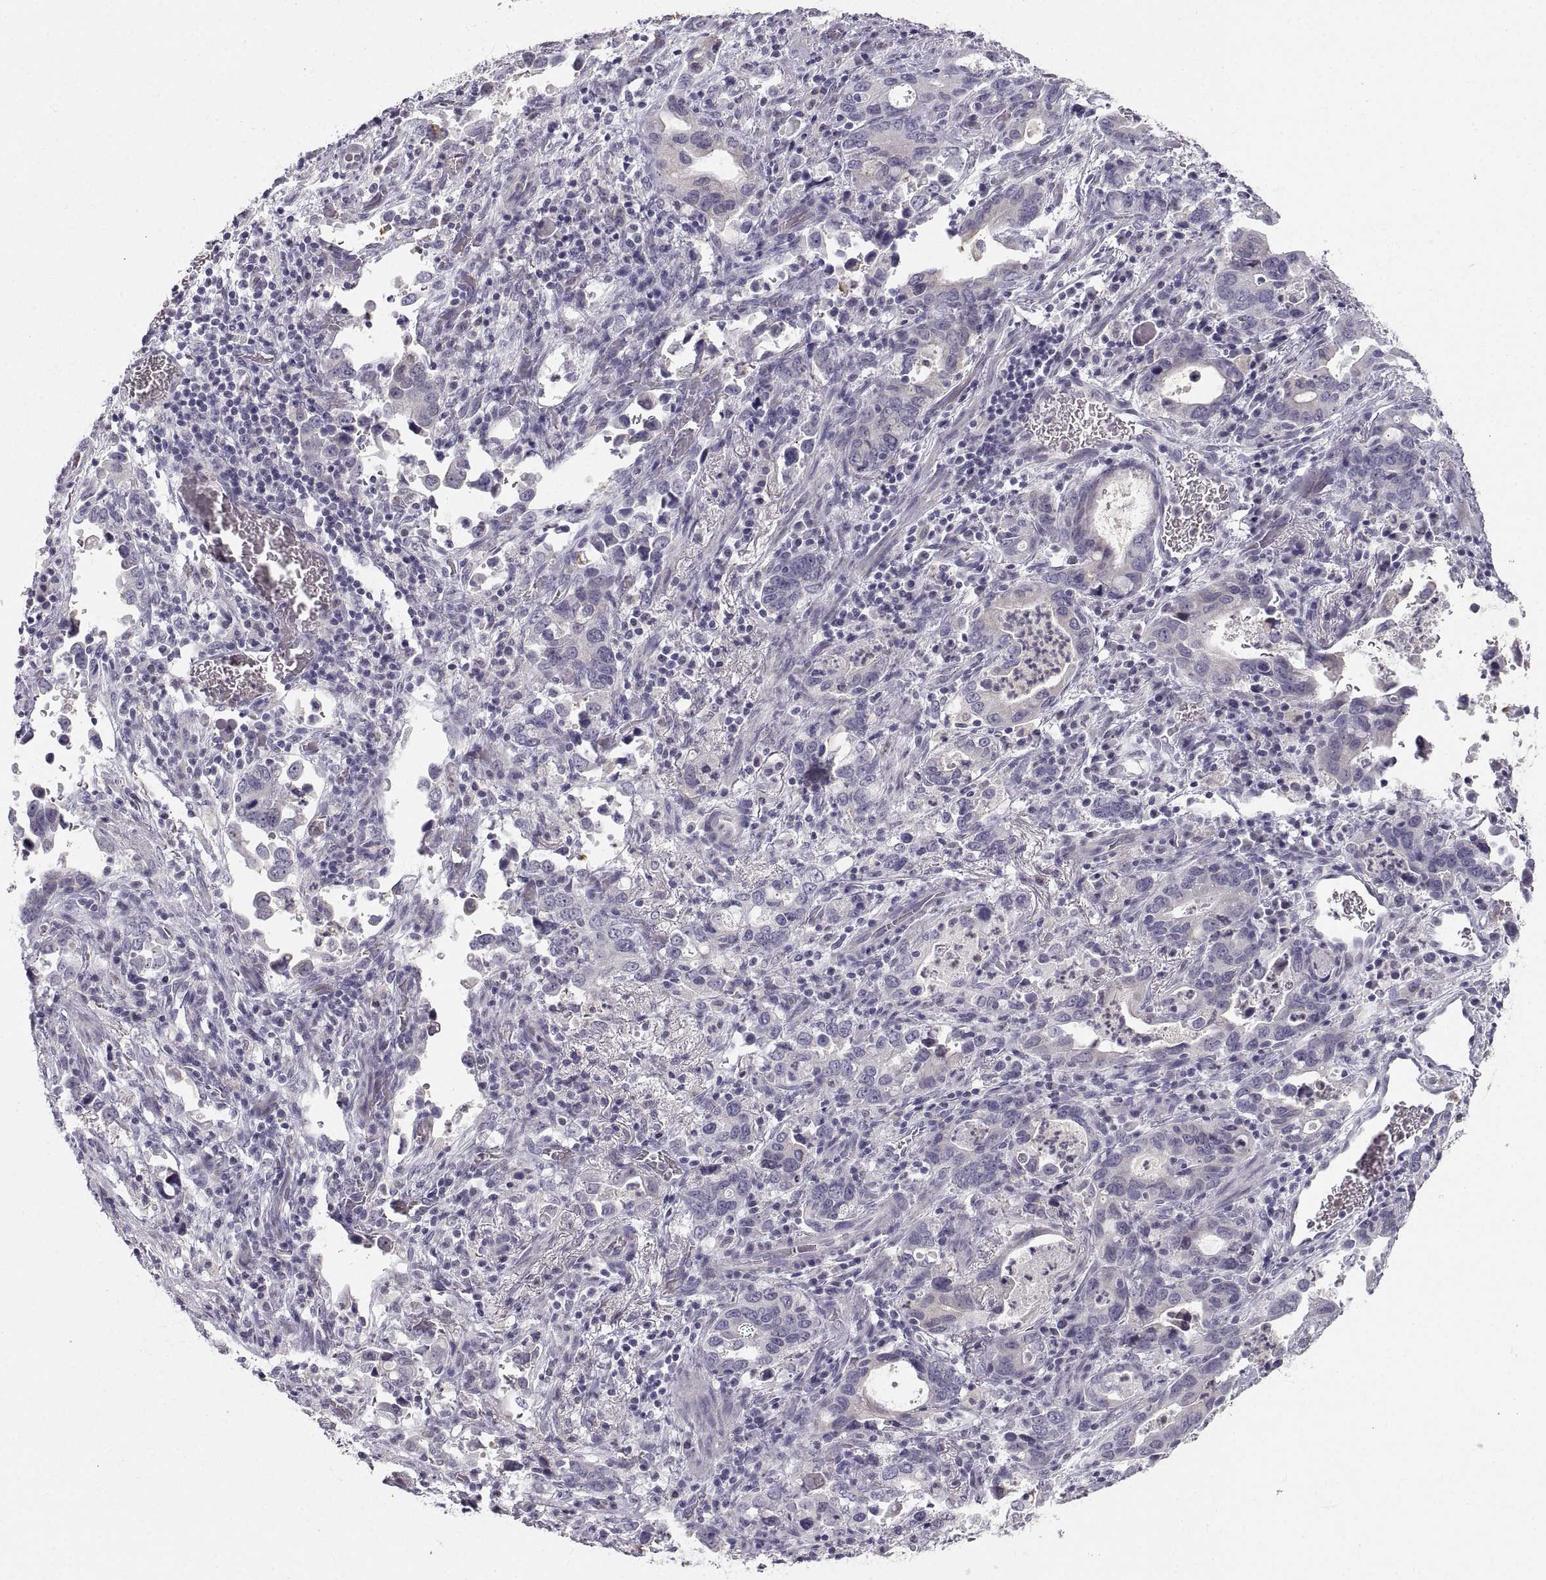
{"staining": {"intensity": "negative", "quantity": "none", "location": "none"}, "tissue": "stomach cancer", "cell_type": "Tumor cells", "image_type": "cancer", "snomed": [{"axis": "morphology", "description": "Adenocarcinoma, NOS"}, {"axis": "topography", "description": "Stomach, upper"}], "caption": "DAB immunohistochemical staining of stomach adenocarcinoma displays no significant staining in tumor cells.", "gene": "ZNF185", "patient": {"sex": "male", "age": 74}}